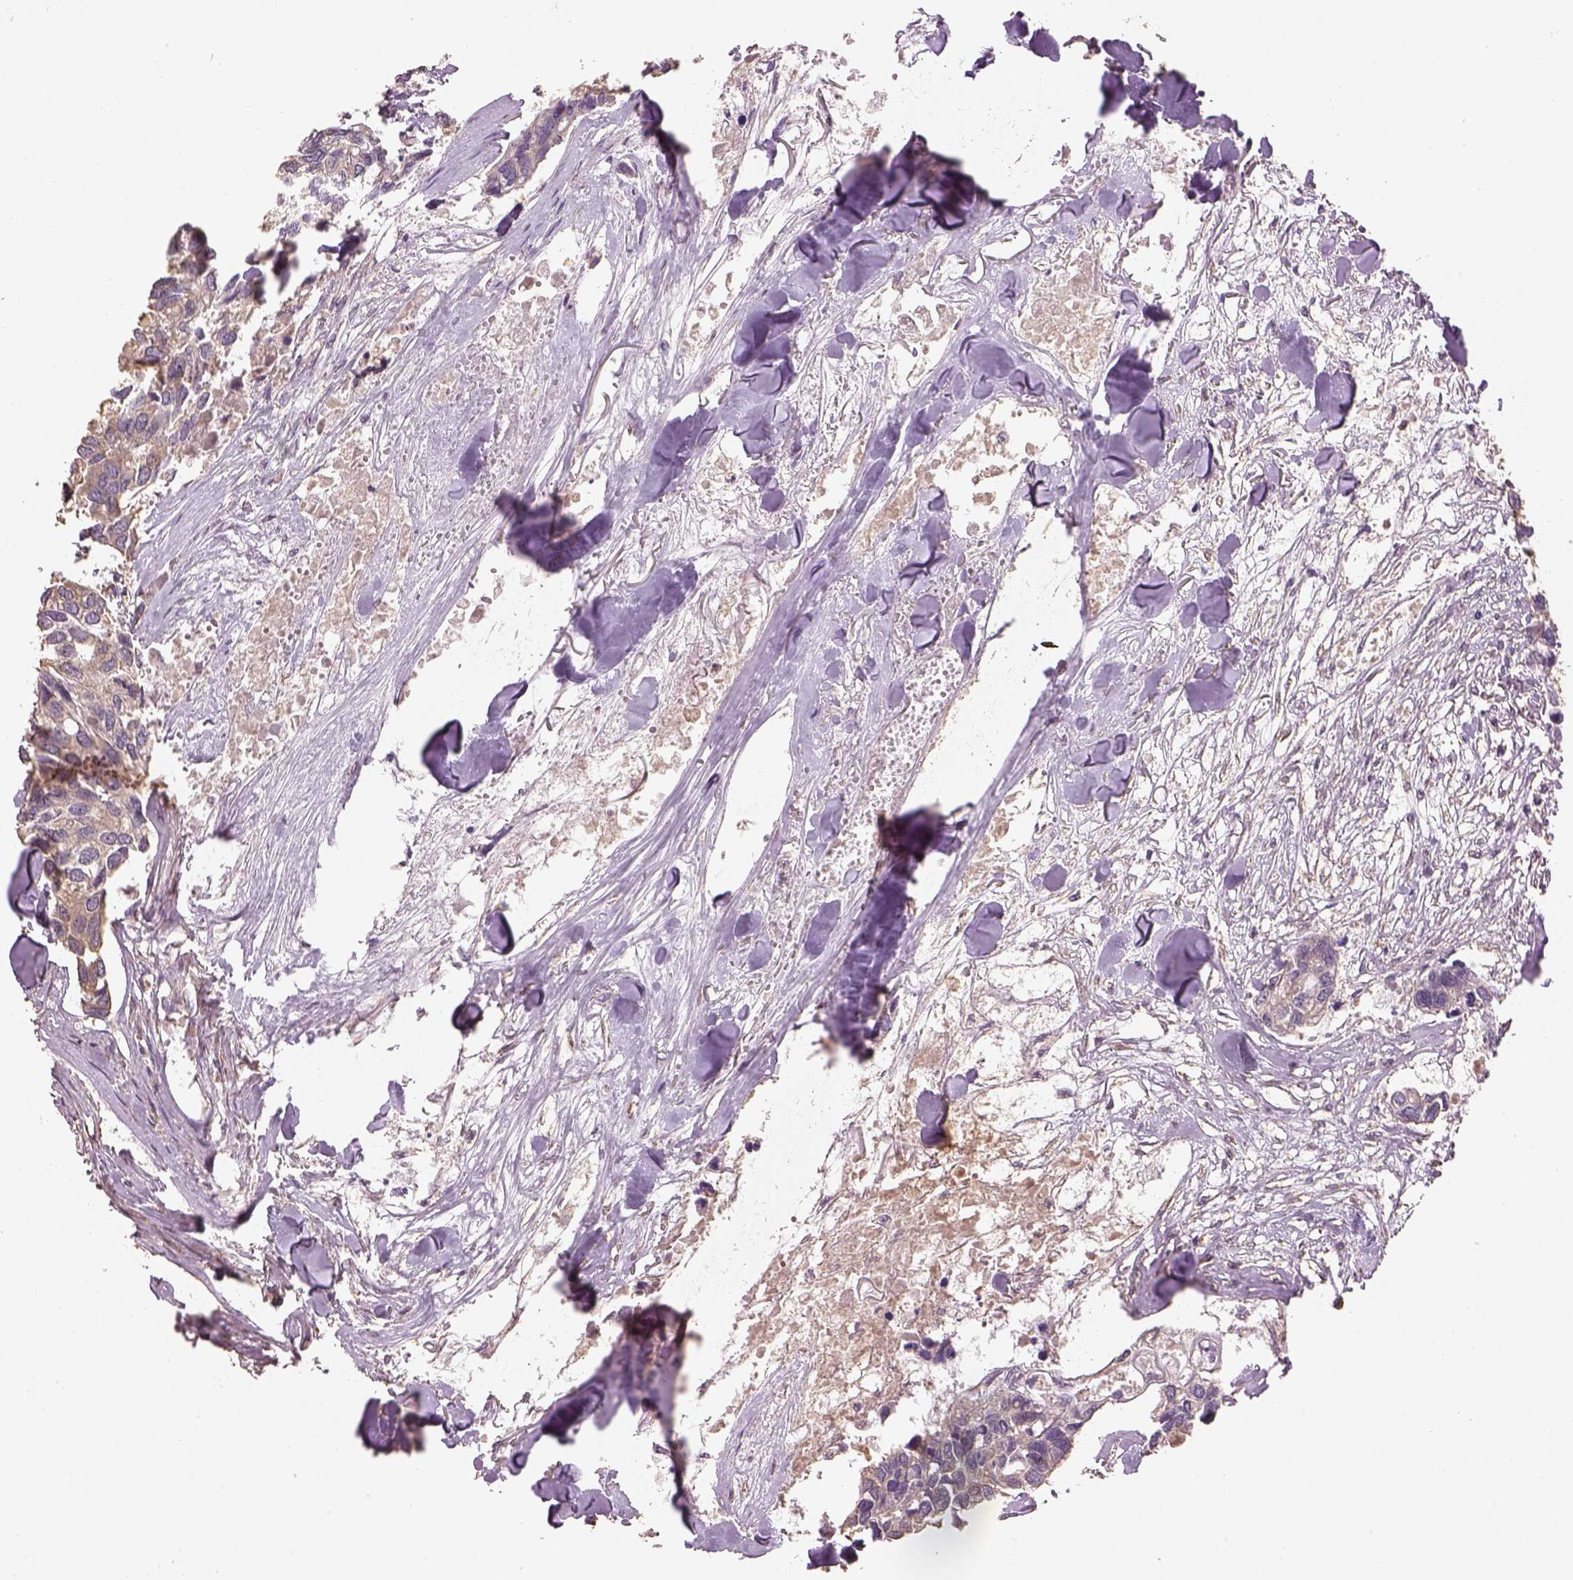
{"staining": {"intensity": "weak", "quantity": "25%-75%", "location": "cytoplasmic/membranous"}, "tissue": "breast cancer", "cell_type": "Tumor cells", "image_type": "cancer", "snomed": [{"axis": "morphology", "description": "Duct carcinoma"}, {"axis": "topography", "description": "Breast"}], "caption": "Breast intraductal carcinoma tissue displays weak cytoplasmic/membranous staining in about 25%-75% of tumor cells", "gene": "AP1B1", "patient": {"sex": "female", "age": 83}}